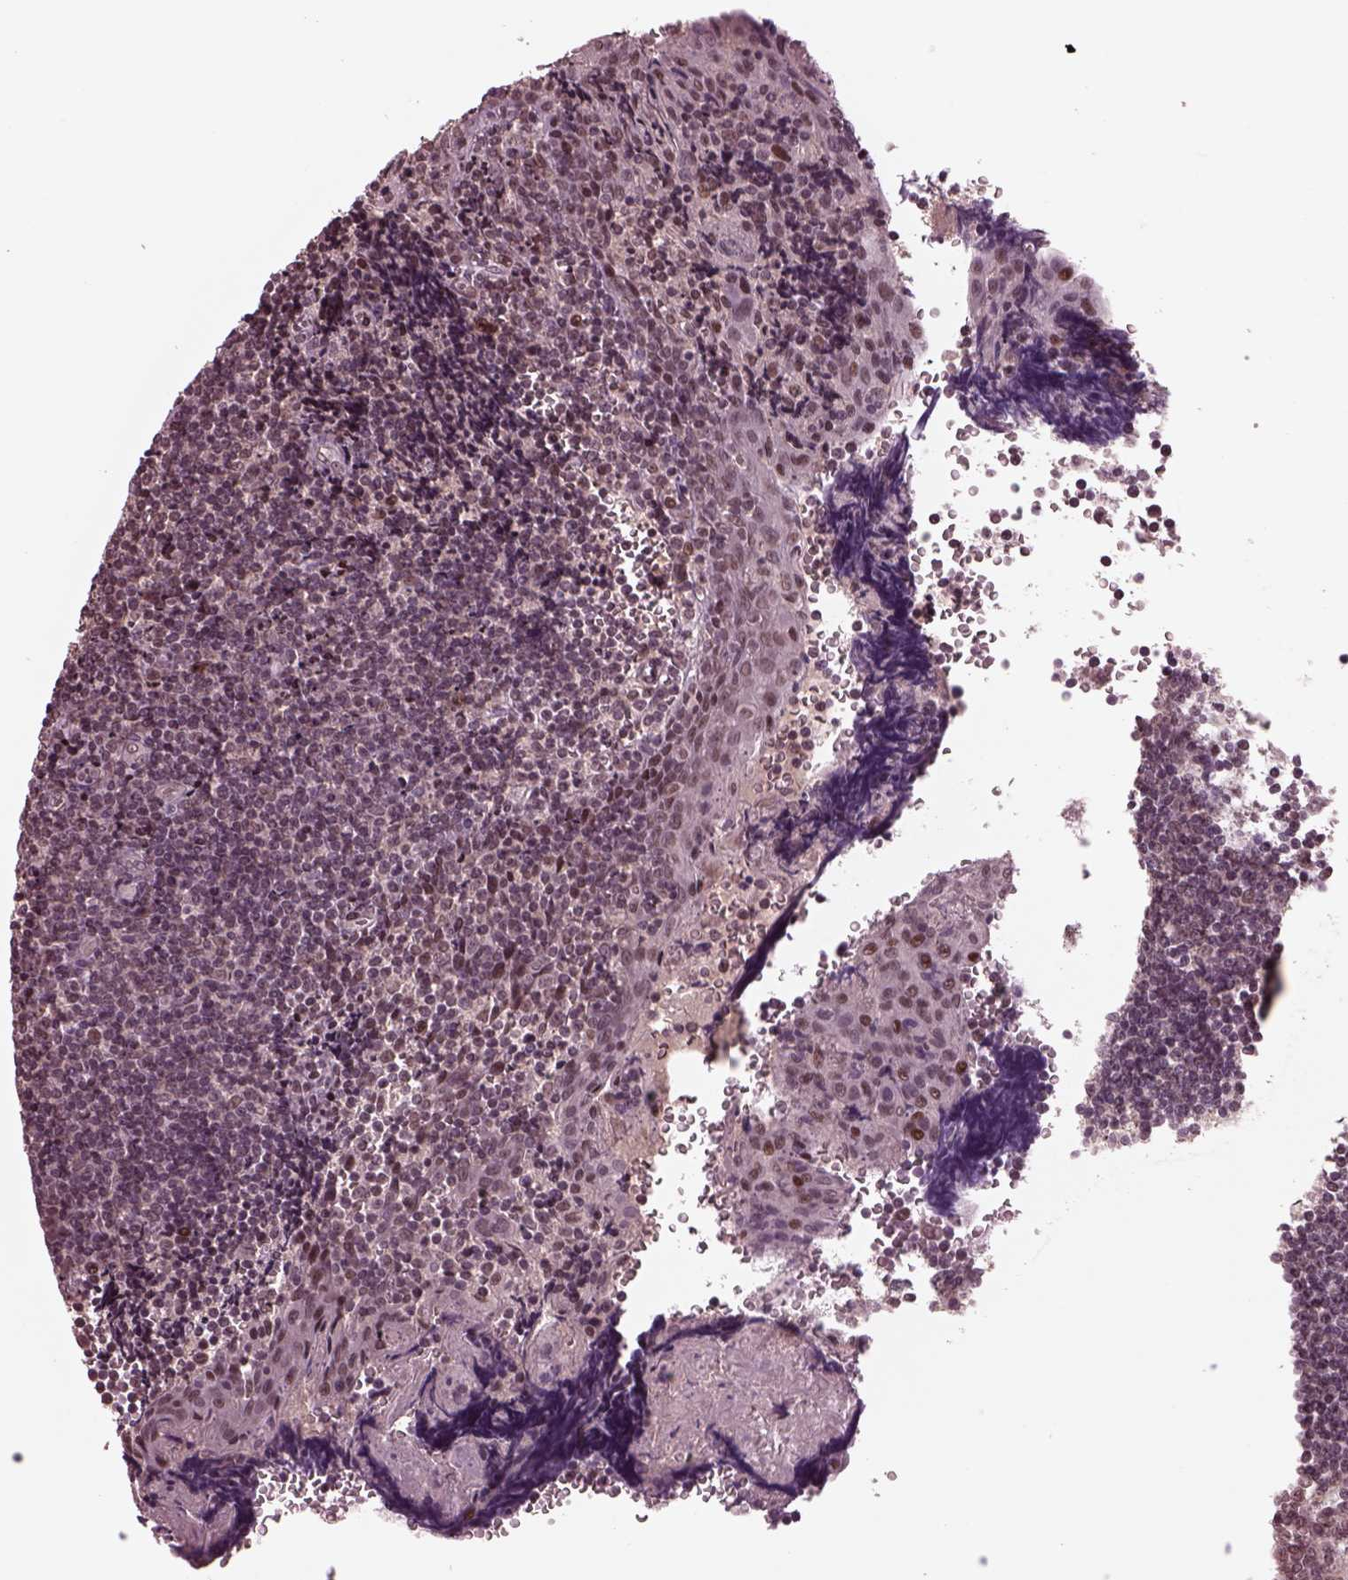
{"staining": {"intensity": "moderate", "quantity": "<25%", "location": "nuclear"}, "tissue": "tonsil", "cell_type": "Germinal center cells", "image_type": "normal", "snomed": [{"axis": "morphology", "description": "Normal tissue, NOS"}, {"axis": "morphology", "description": "Inflammation, NOS"}, {"axis": "topography", "description": "Tonsil"}], "caption": "Tonsil stained with DAB (3,3'-diaminobenzidine) immunohistochemistry exhibits low levels of moderate nuclear staining in about <25% of germinal center cells. The staining was performed using DAB to visualize the protein expression in brown, while the nuclei were stained in blue with hematoxylin (Magnification: 20x).", "gene": "NAP1L5", "patient": {"sex": "female", "age": 31}}